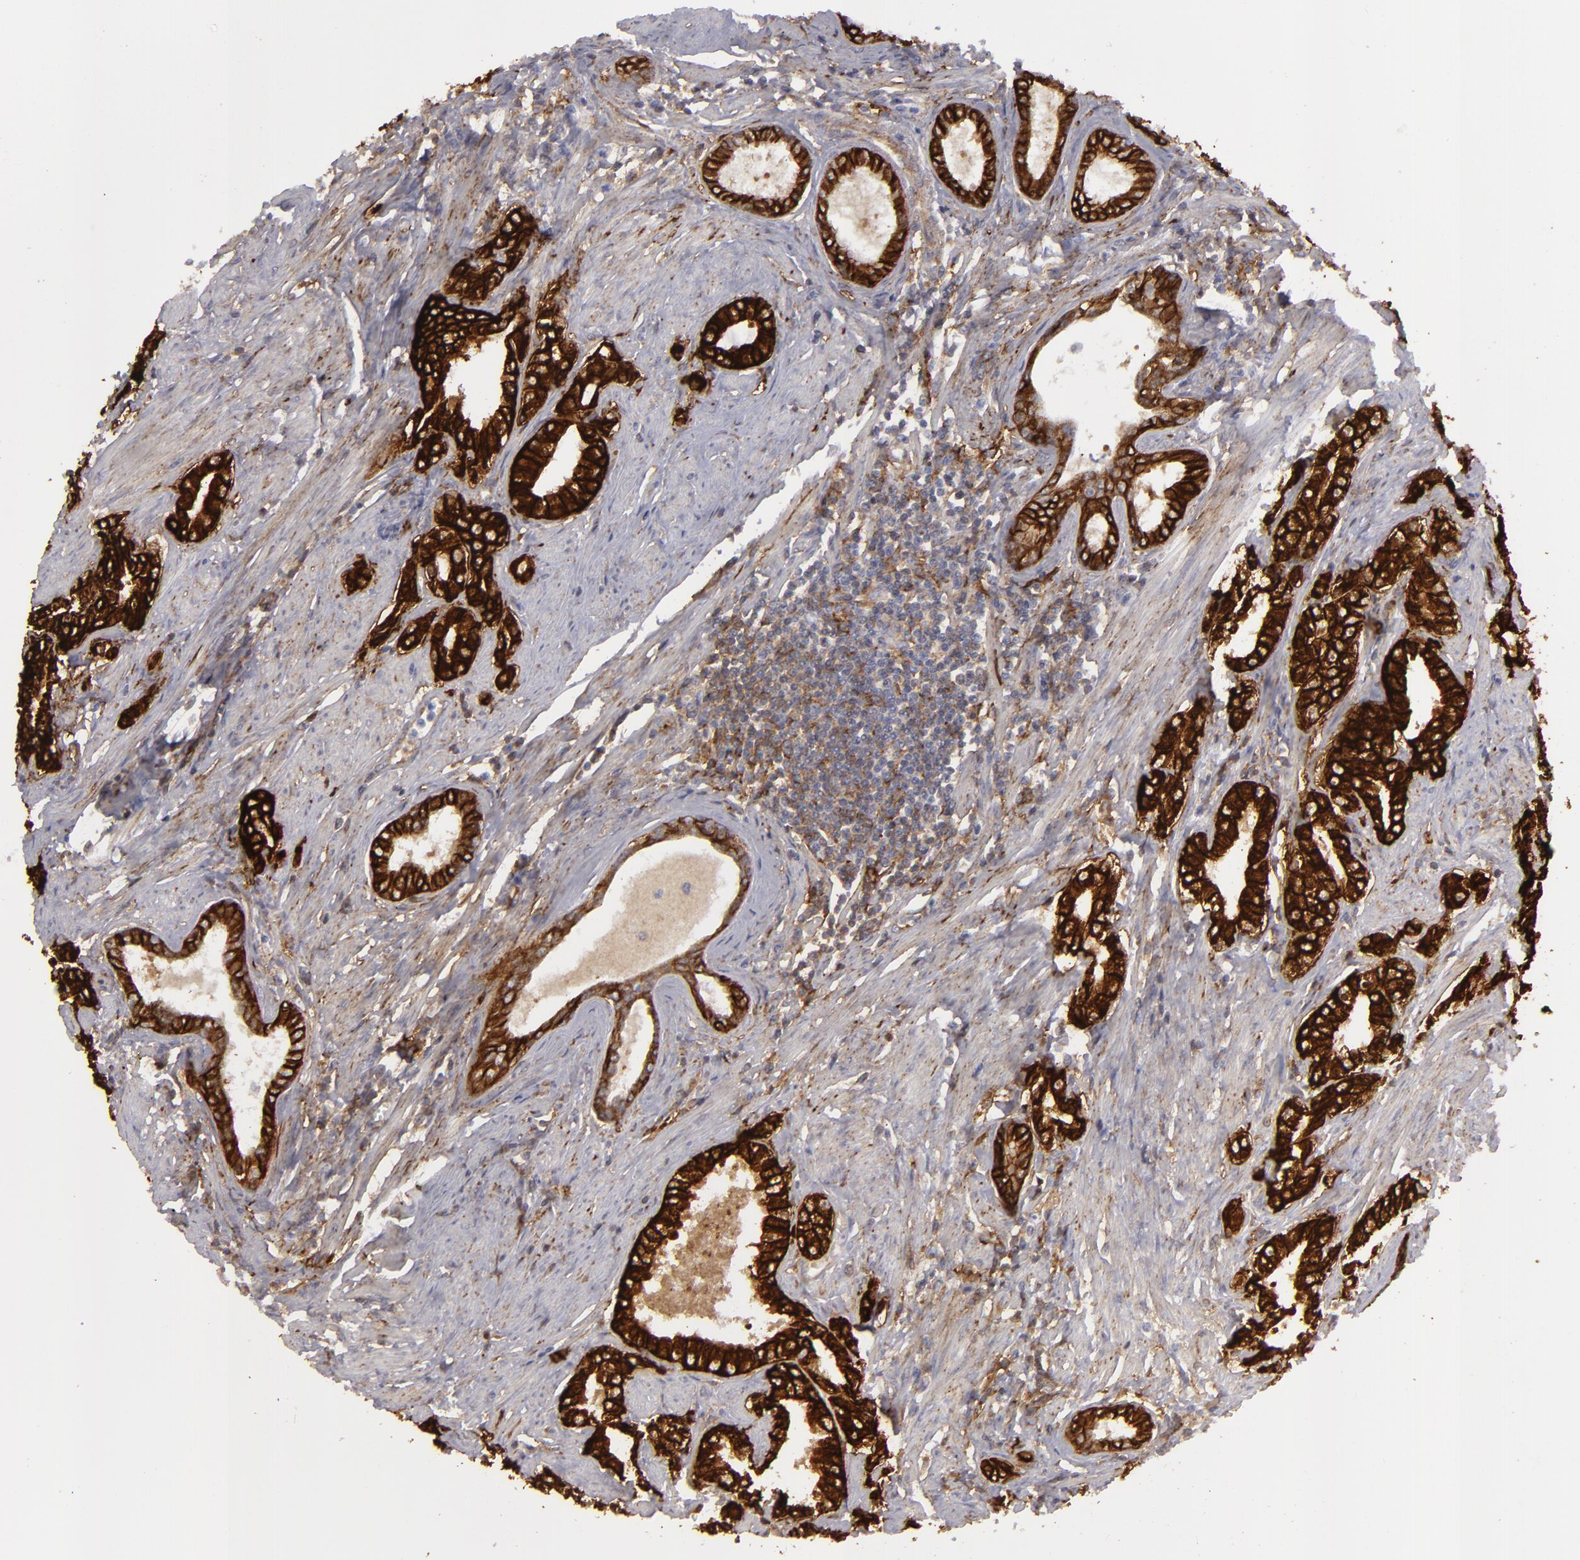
{"staining": {"intensity": "strong", "quantity": ">75%", "location": "cytoplasmic/membranous"}, "tissue": "prostate cancer", "cell_type": "Tumor cells", "image_type": "cancer", "snomed": [{"axis": "morphology", "description": "Adenocarcinoma, Medium grade"}, {"axis": "topography", "description": "Prostate"}], "caption": "A micrograph of prostate cancer (medium-grade adenocarcinoma) stained for a protein exhibits strong cytoplasmic/membranous brown staining in tumor cells.", "gene": "ALCAM", "patient": {"sex": "male", "age": 72}}